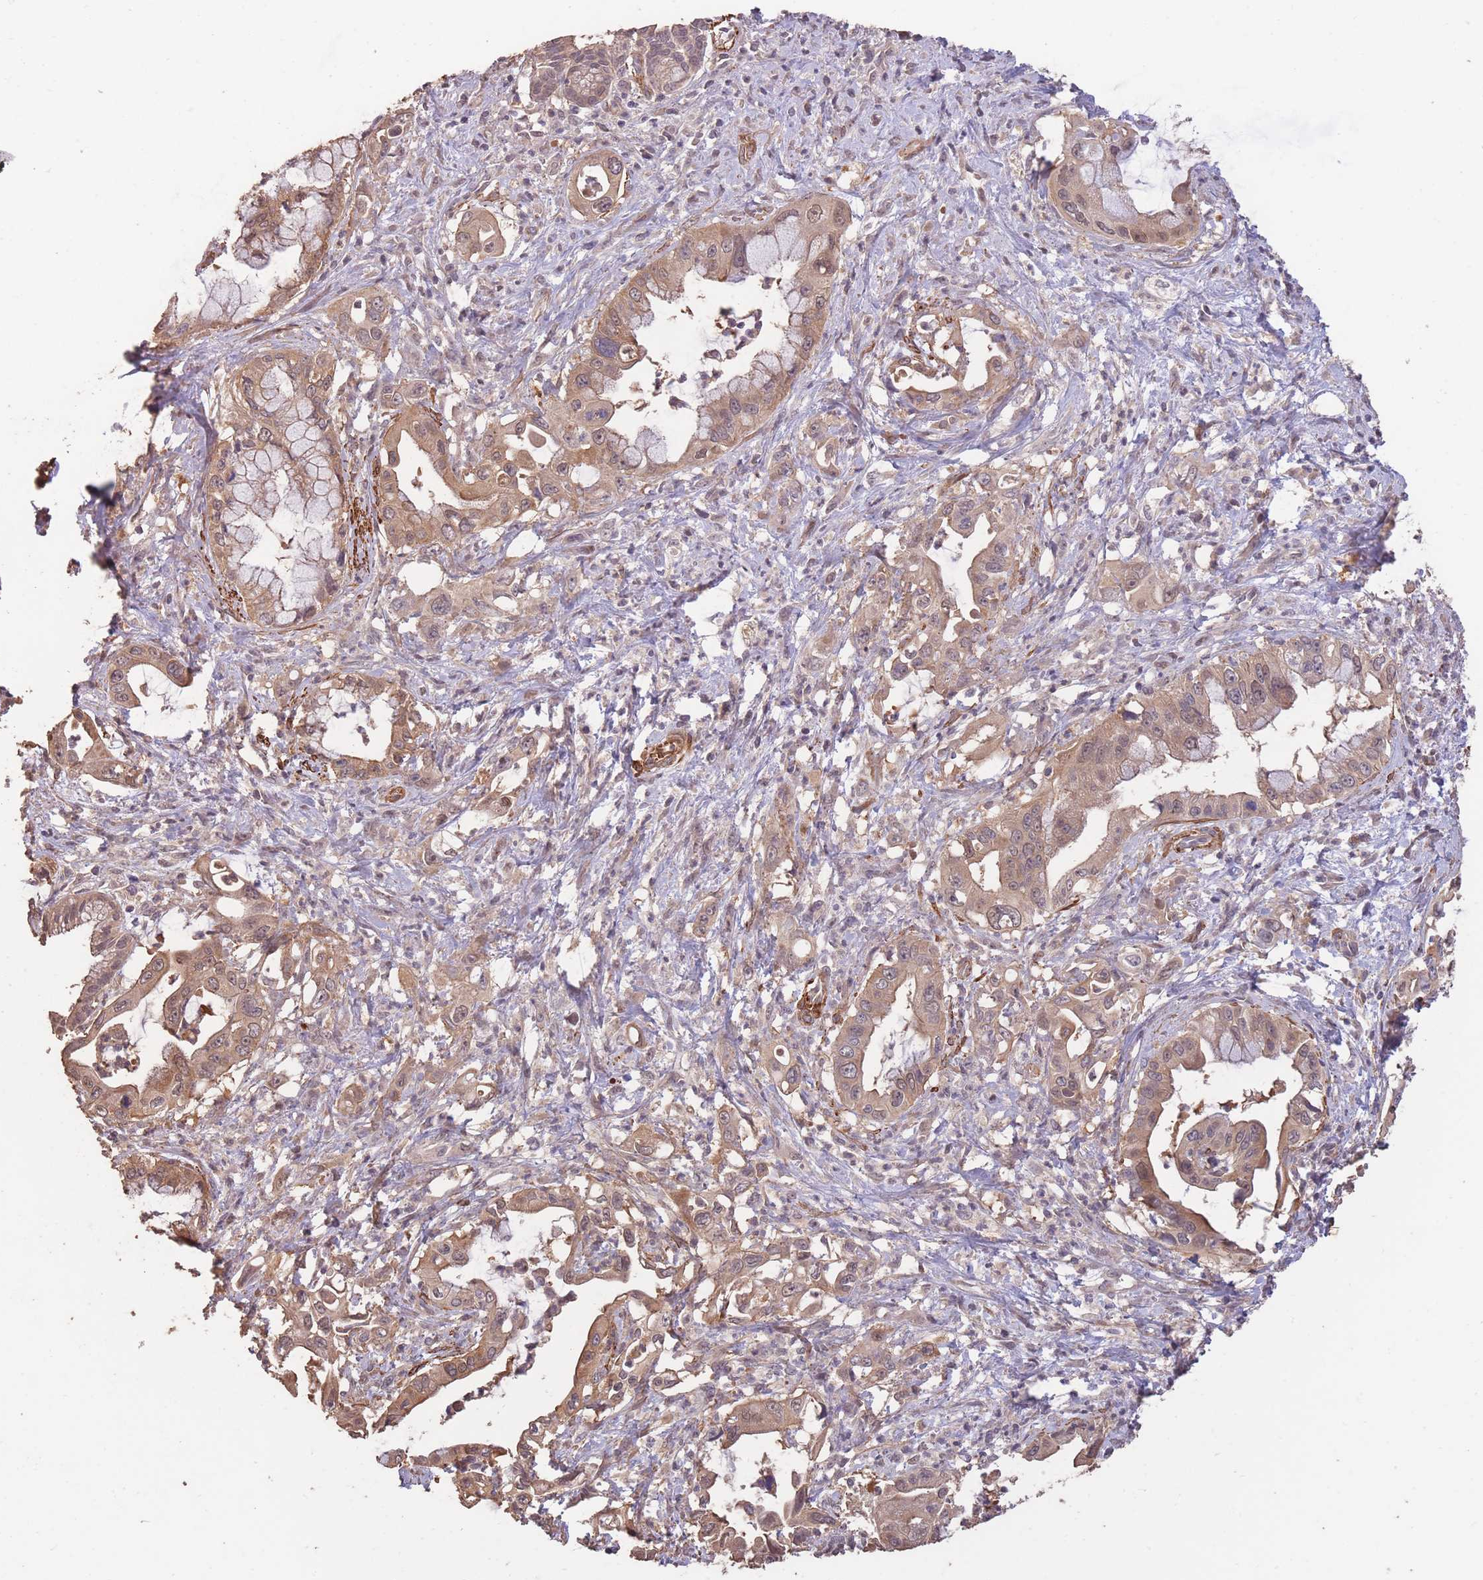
{"staining": {"intensity": "moderate", "quantity": ">75%", "location": "cytoplasmic/membranous,nuclear"}, "tissue": "pancreatic cancer", "cell_type": "Tumor cells", "image_type": "cancer", "snomed": [{"axis": "morphology", "description": "Adenocarcinoma, NOS"}, {"axis": "topography", "description": "Pancreas"}], "caption": "Approximately >75% of tumor cells in human pancreatic adenocarcinoma exhibit moderate cytoplasmic/membranous and nuclear protein staining as visualized by brown immunohistochemical staining.", "gene": "NLRC4", "patient": {"sex": "male", "age": 61}}